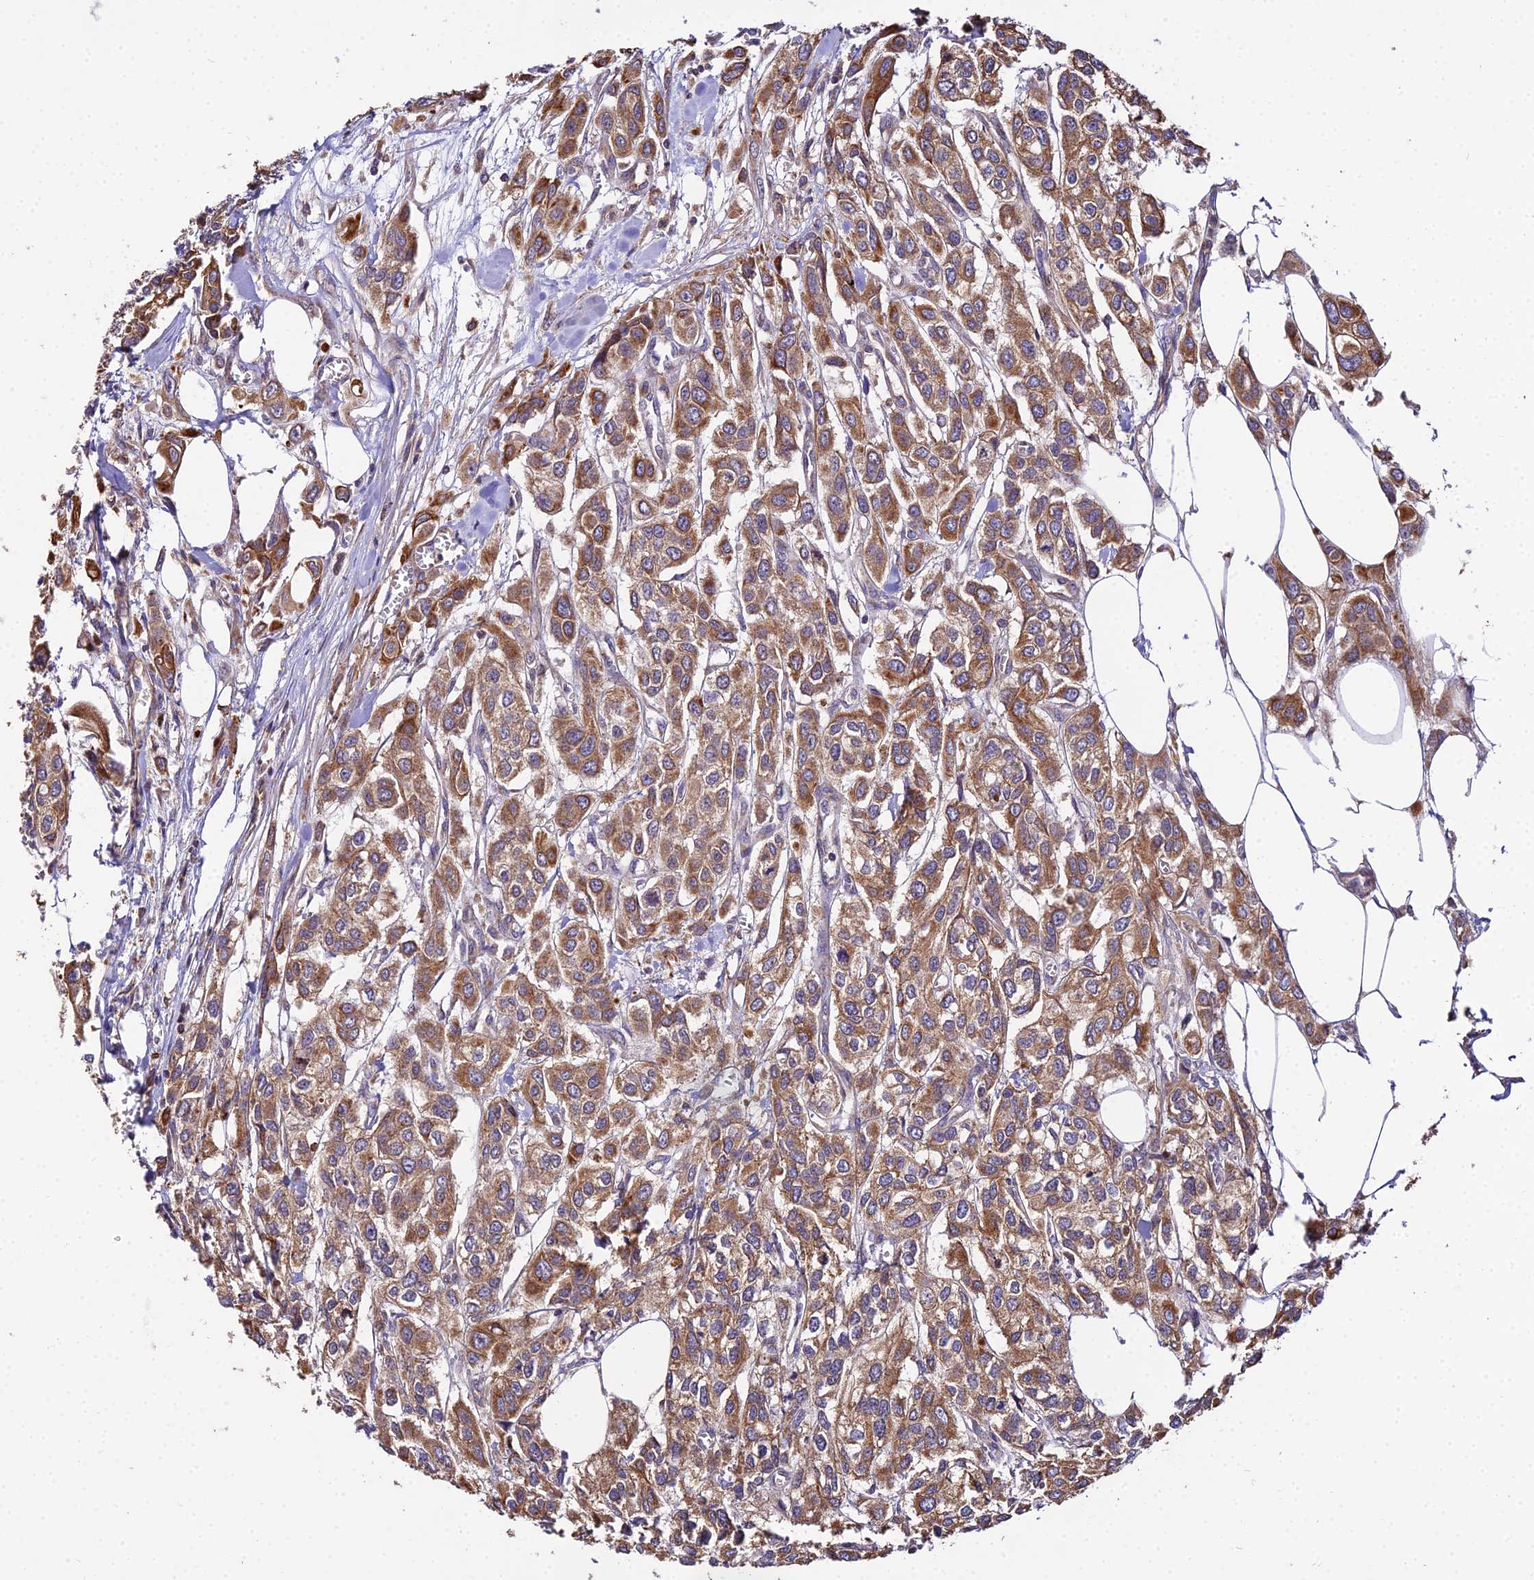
{"staining": {"intensity": "moderate", "quantity": ">75%", "location": "cytoplasmic/membranous"}, "tissue": "urothelial cancer", "cell_type": "Tumor cells", "image_type": "cancer", "snomed": [{"axis": "morphology", "description": "Urothelial carcinoma, High grade"}, {"axis": "topography", "description": "Urinary bladder"}], "caption": "A histopathology image of urothelial cancer stained for a protein demonstrates moderate cytoplasmic/membranous brown staining in tumor cells.", "gene": "PEX19", "patient": {"sex": "male", "age": 67}}